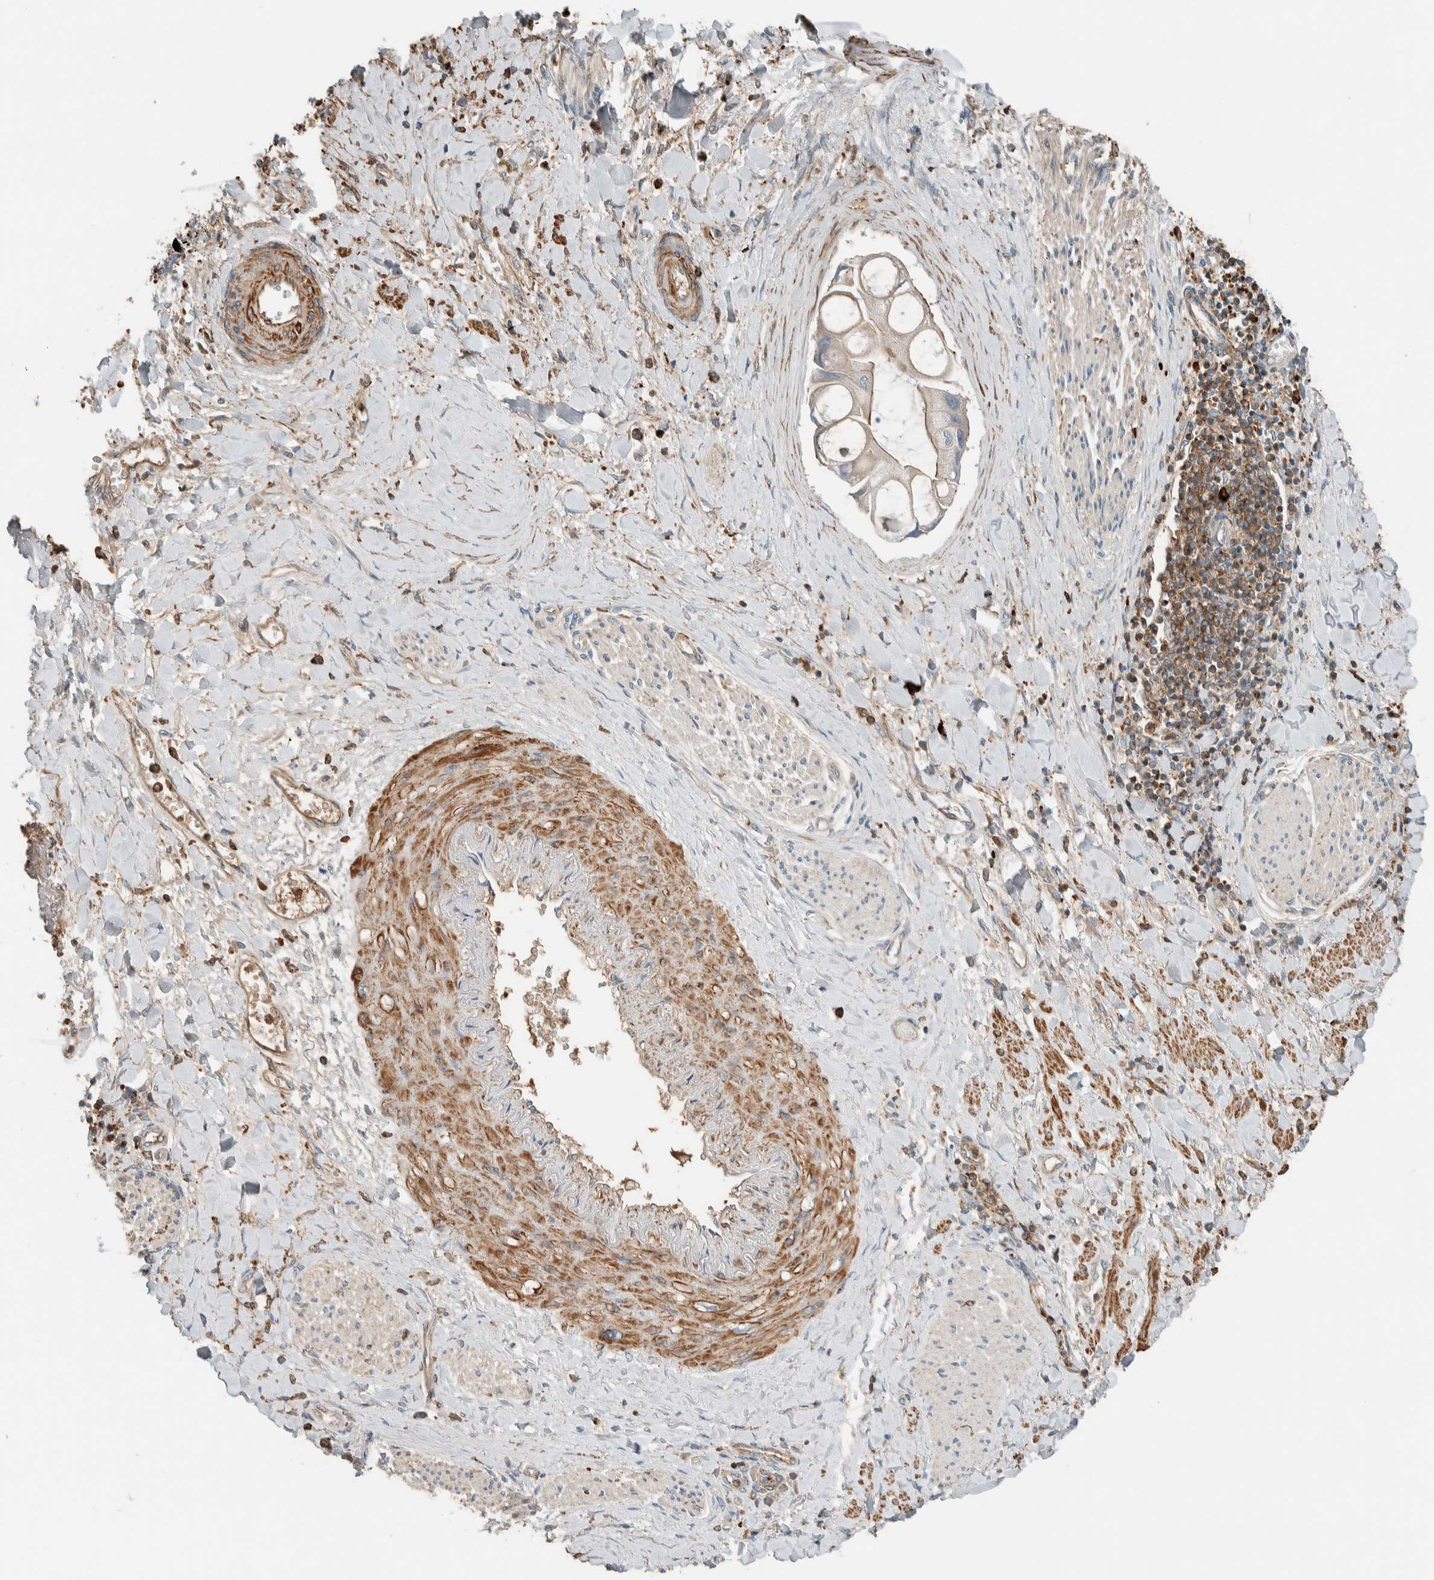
{"staining": {"intensity": "weak", "quantity": "25%-75%", "location": "cytoplasmic/membranous"}, "tissue": "liver cancer", "cell_type": "Tumor cells", "image_type": "cancer", "snomed": [{"axis": "morphology", "description": "Cholangiocarcinoma"}, {"axis": "topography", "description": "Liver"}], "caption": "Protein staining of liver cancer (cholangiocarcinoma) tissue reveals weak cytoplasmic/membranous expression in approximately 25%-75% of tumor cells.", "gene": "CTBP2", "patient": {"sex": "male", "age": 50}}